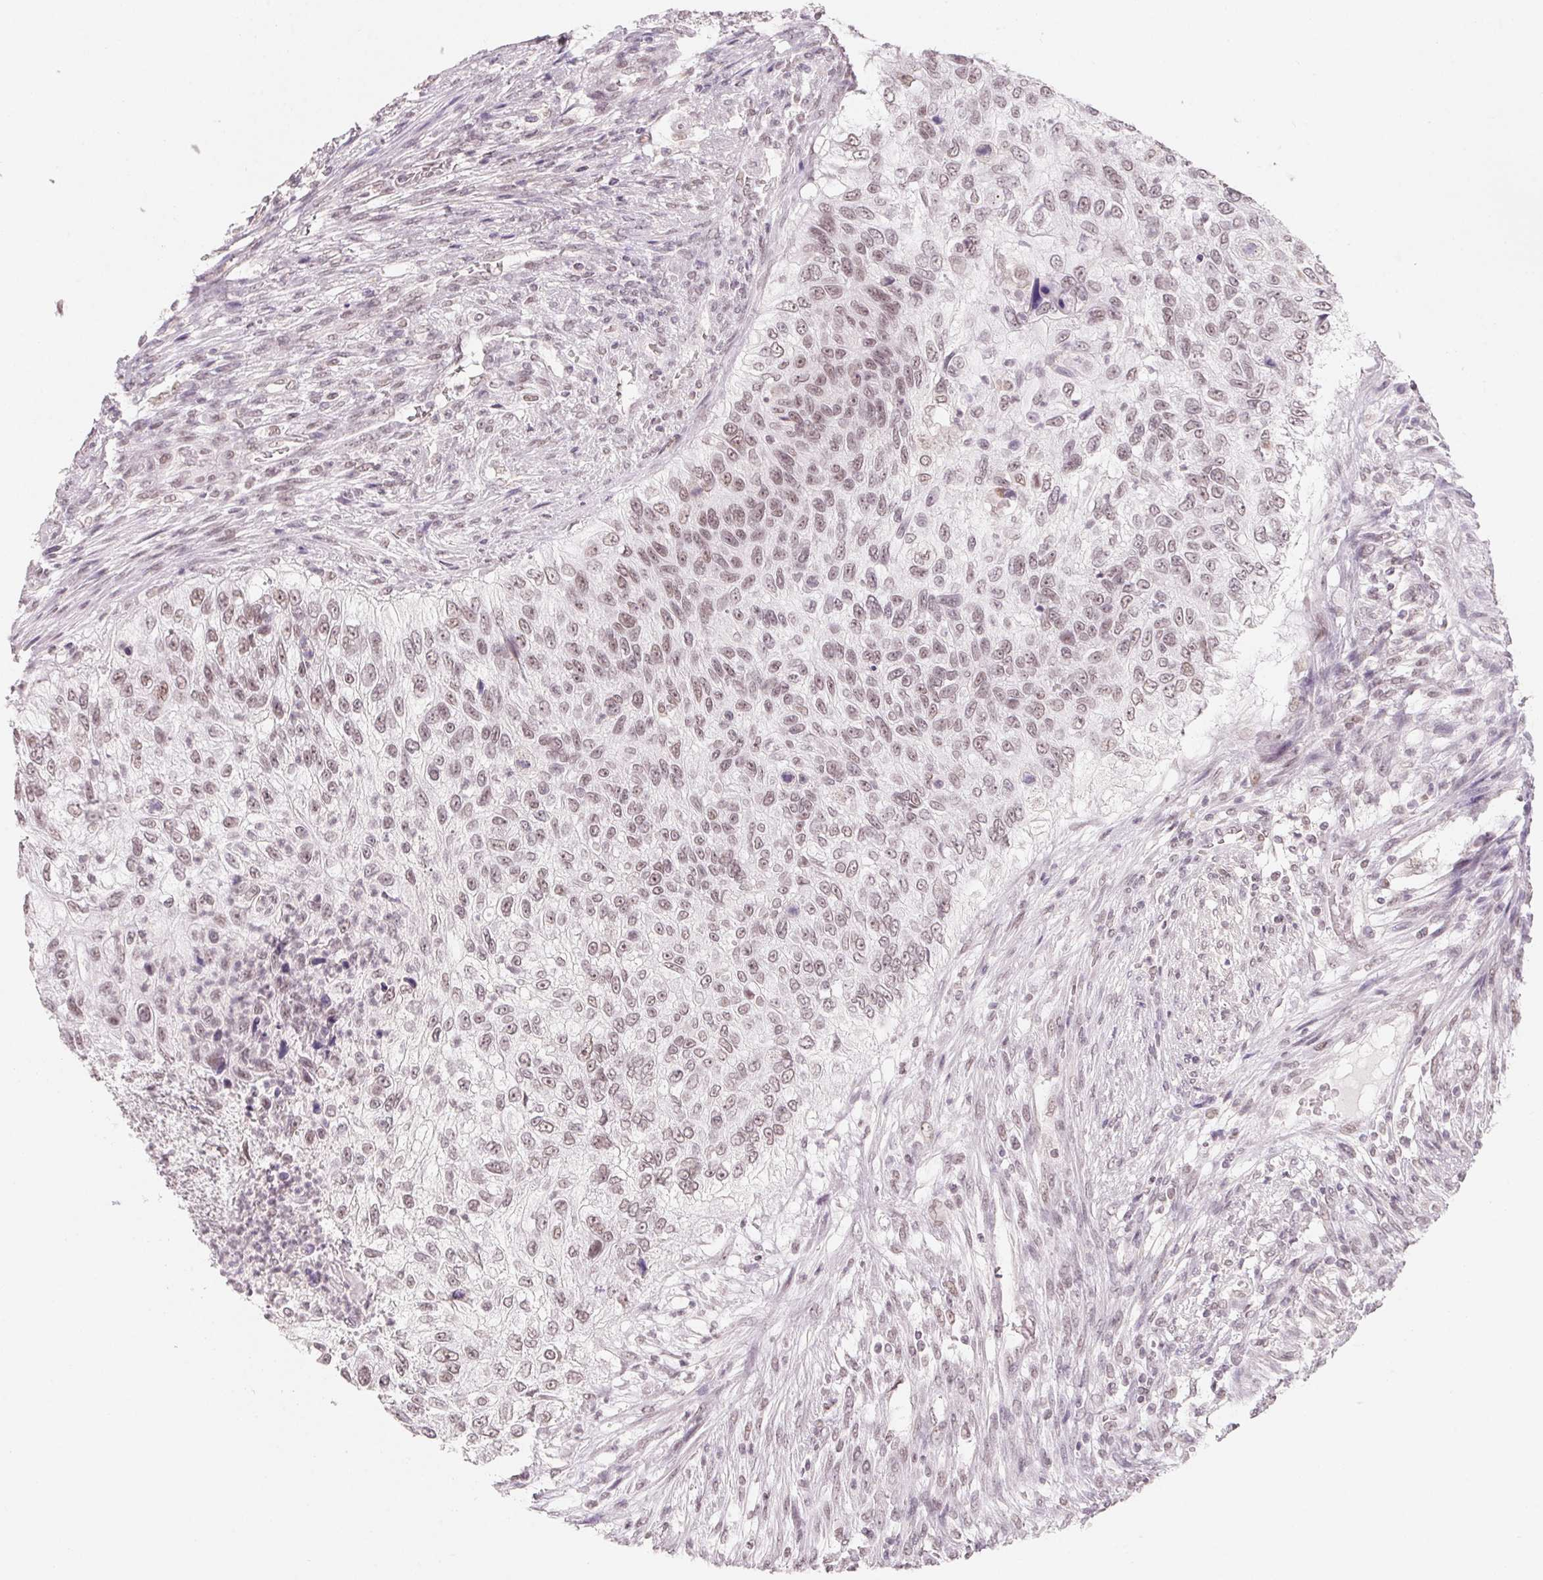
{"staining": {"intensity": "weak", "quantity": ">75%", "location": "nuclear"}, "tissue": "urothelial cancer", "cell_type": "Tumor cells", "image_type": "cancer", "snomed": [{"axis": "morphology", "description": "Urothelial carcinoma, High grade"}, {"axis": "topography", "description": "Urinary bladder"}], "caption": "This is a histology image of IHC staining of high-grade urothelial carcinoma, which shows weak expression in the nuclear of tumor cells.", "gene": "NXF3", "patient": {"sex": "female", "age": 60}}